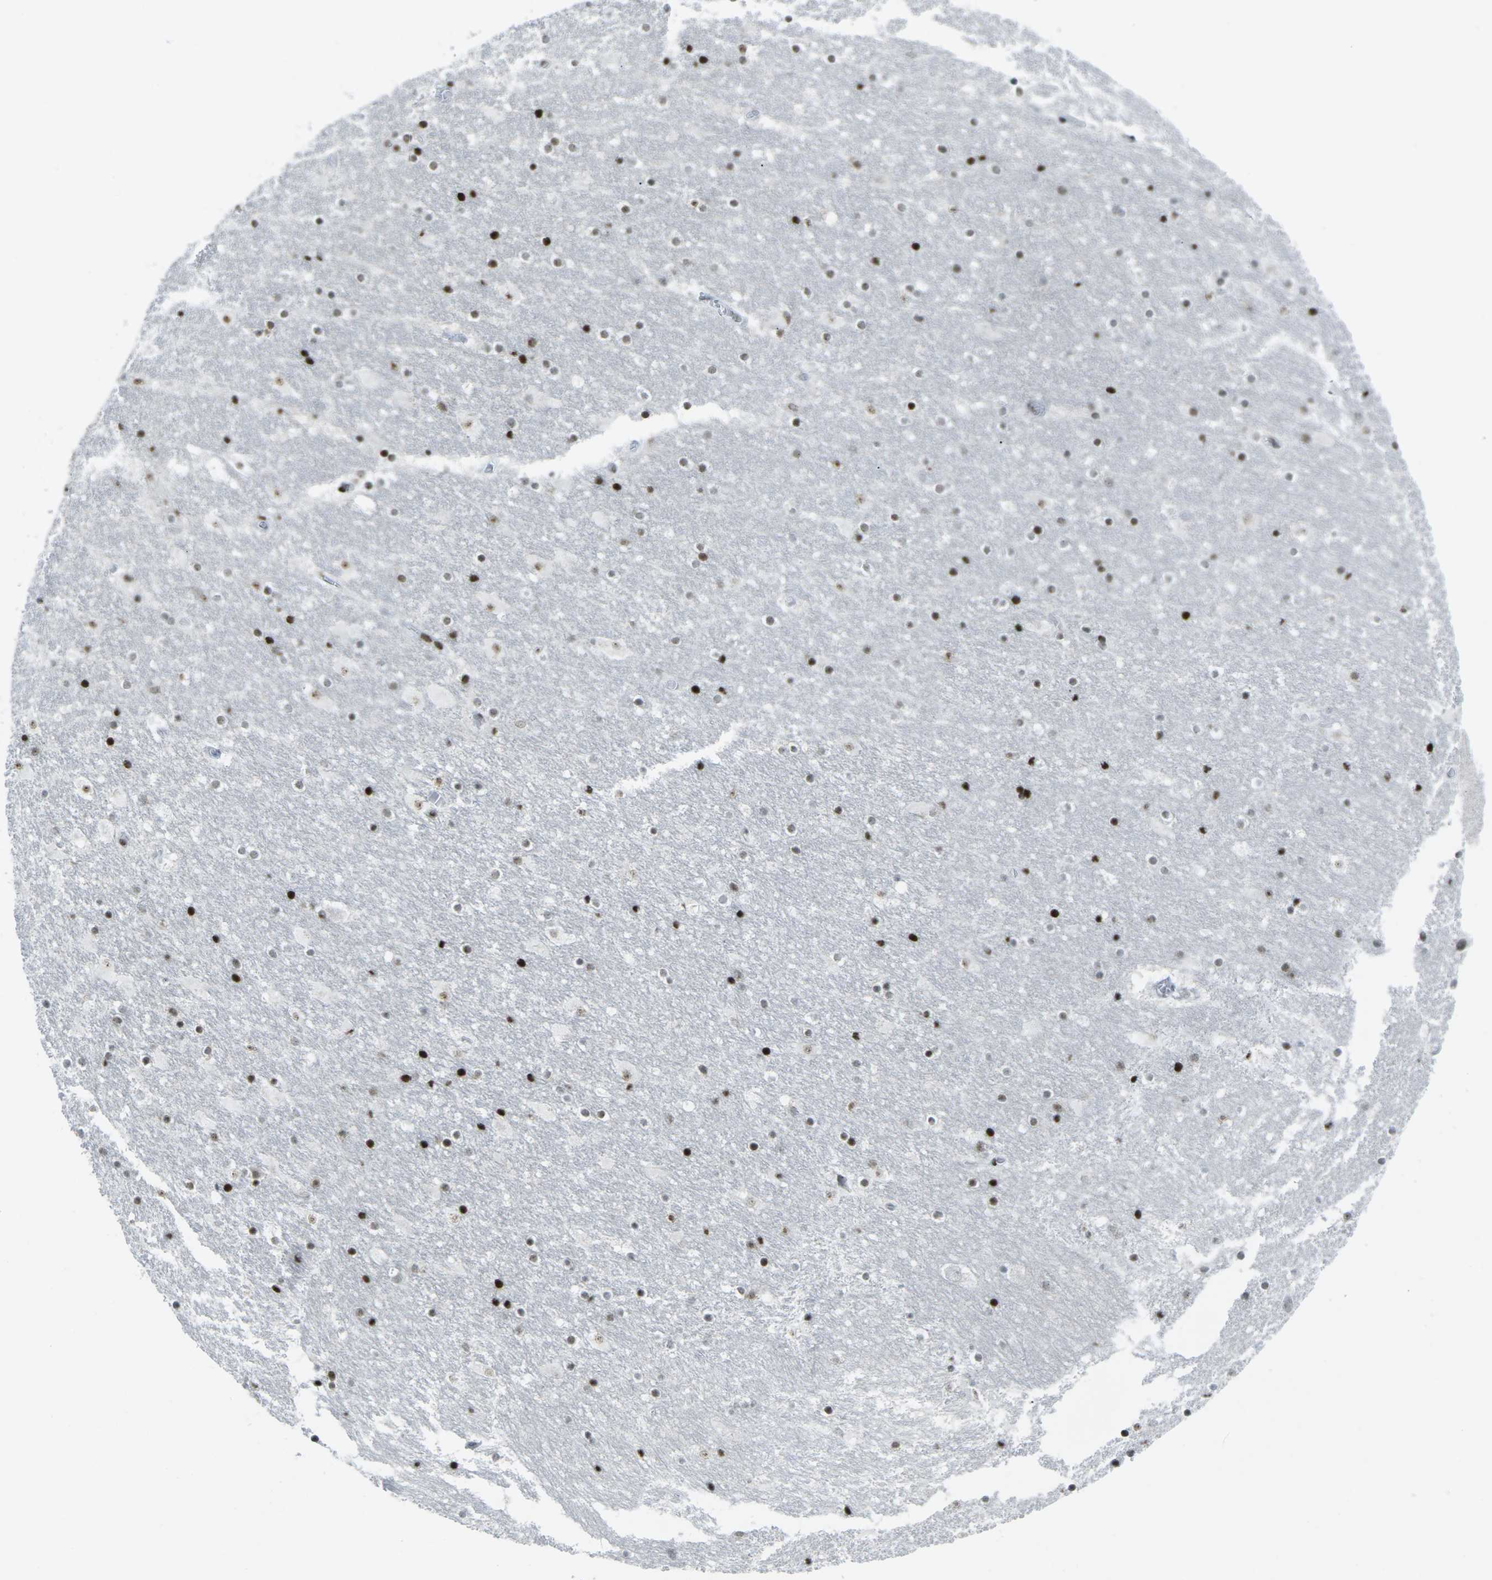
{"staining": {"intensity": "strong", "quantity": "25%-75%", "location": "nuclear"}, "tissue": "hippocampus", "cell_type": "Glial cells", "image_type": "normal", "snomed": [{"axis": "morphology", "description": "Normal tissue, NOS"}, {"axis": "topography", "description": "Hippocampus"}], "caption": "A micrograph of hippocampus stained for a protein displays strong nuclear brown staining in glial cells. Immunohistochemistry stains the protein in brown and the nuclei are stained blue.", "gene": "EME1", "patient": {"sex": "male", "age": 45}}